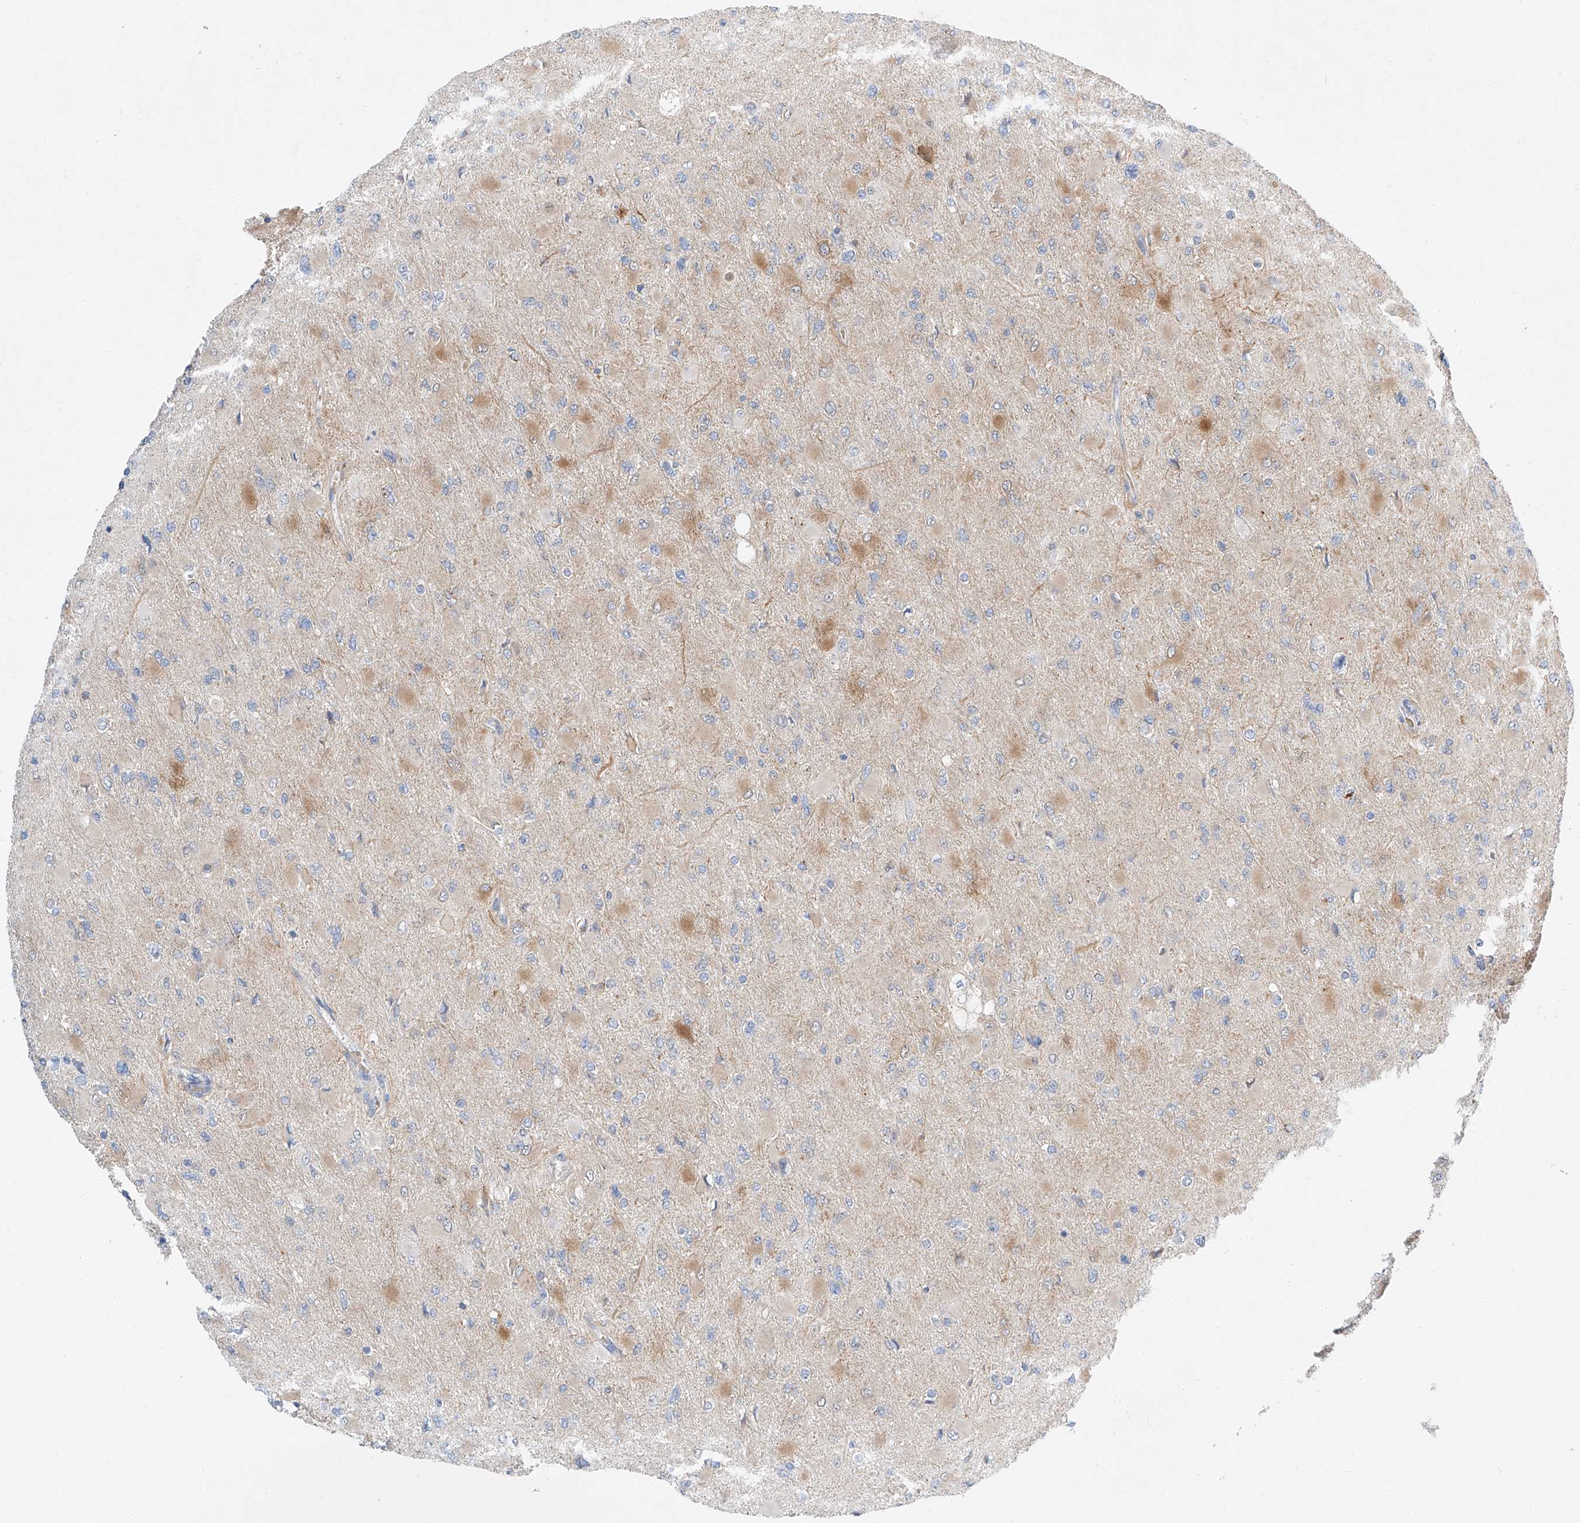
{"staining": {"intensity": "negative", "quantity": "none", "location": "none"}, "tissue": "glioma", "cell_type": "Tumor cells", "image_type": "cancer", "snomed": [{"axis": "morphology", "description": "Glioma, malignant, High grade"}, {"axis": "topography", "description": "Cerebral cortex"}], "caption": "There is no significant expression in tumor cells of glioma.", "gene": "CLDND1", "patient": {"sex": "female", "age": 36}}